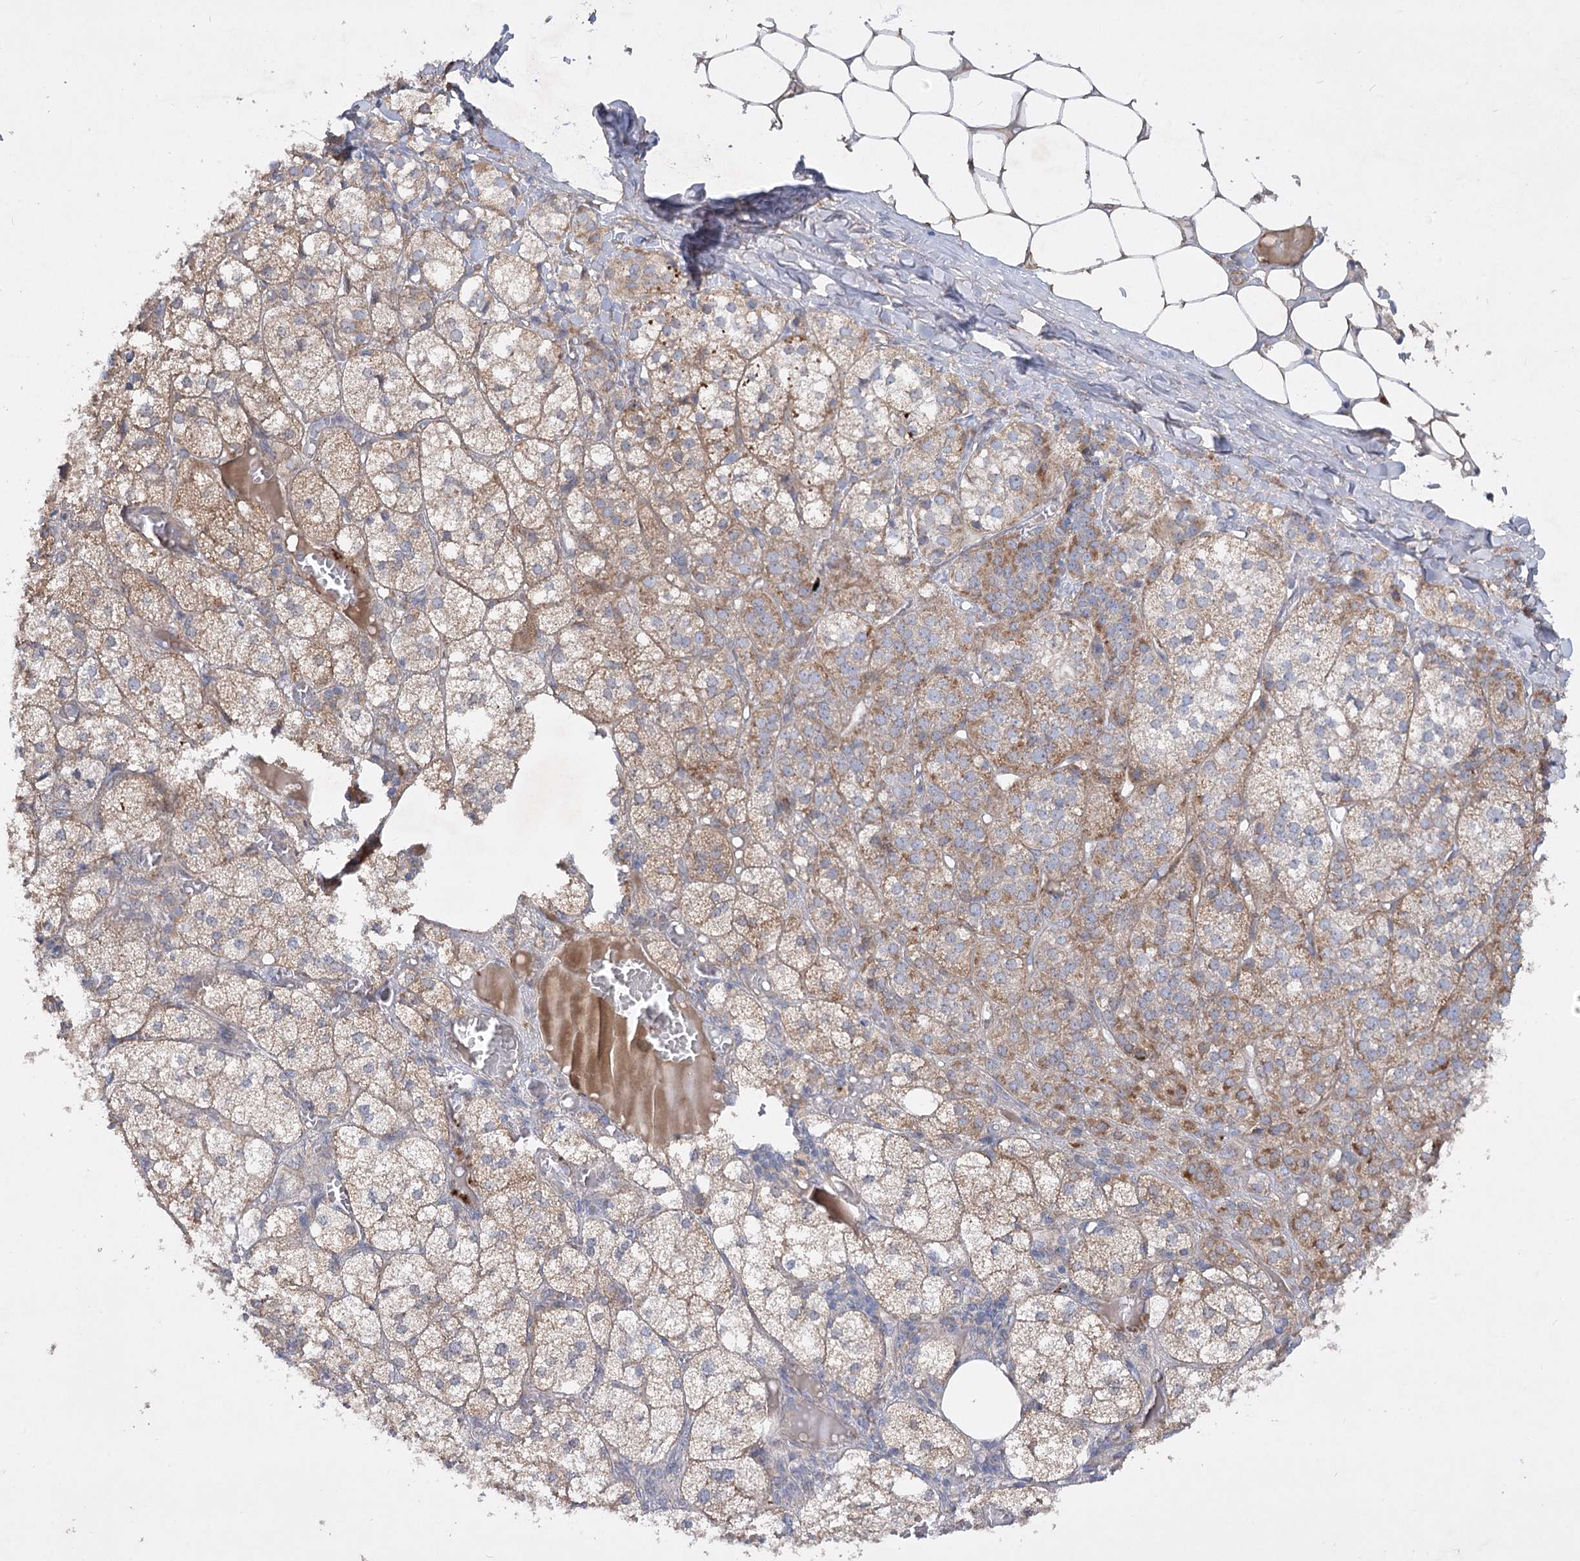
{"staining": {"intensity": "strong", "quantity": "25%-75%", "location": "cytoplasmic/membranous"}, "tissue": "adrenal gland", "cell_type": "Glandular cells", "image_type": "normal", "snomed": [{"axis": "morphology", "description": "Normal tissue, NOS"}, {"axis": "topography", "description": "Adrenal gland"}], "caption": "Protein expression analysis of benign adrenal gland shows strong cytoplasmic/membranous positivity in about 25%-75% of glandular cells. Nuclei are stained in blue.", "gene": "KIAA0825", "patient": {"sex": "female", "age": 61}}